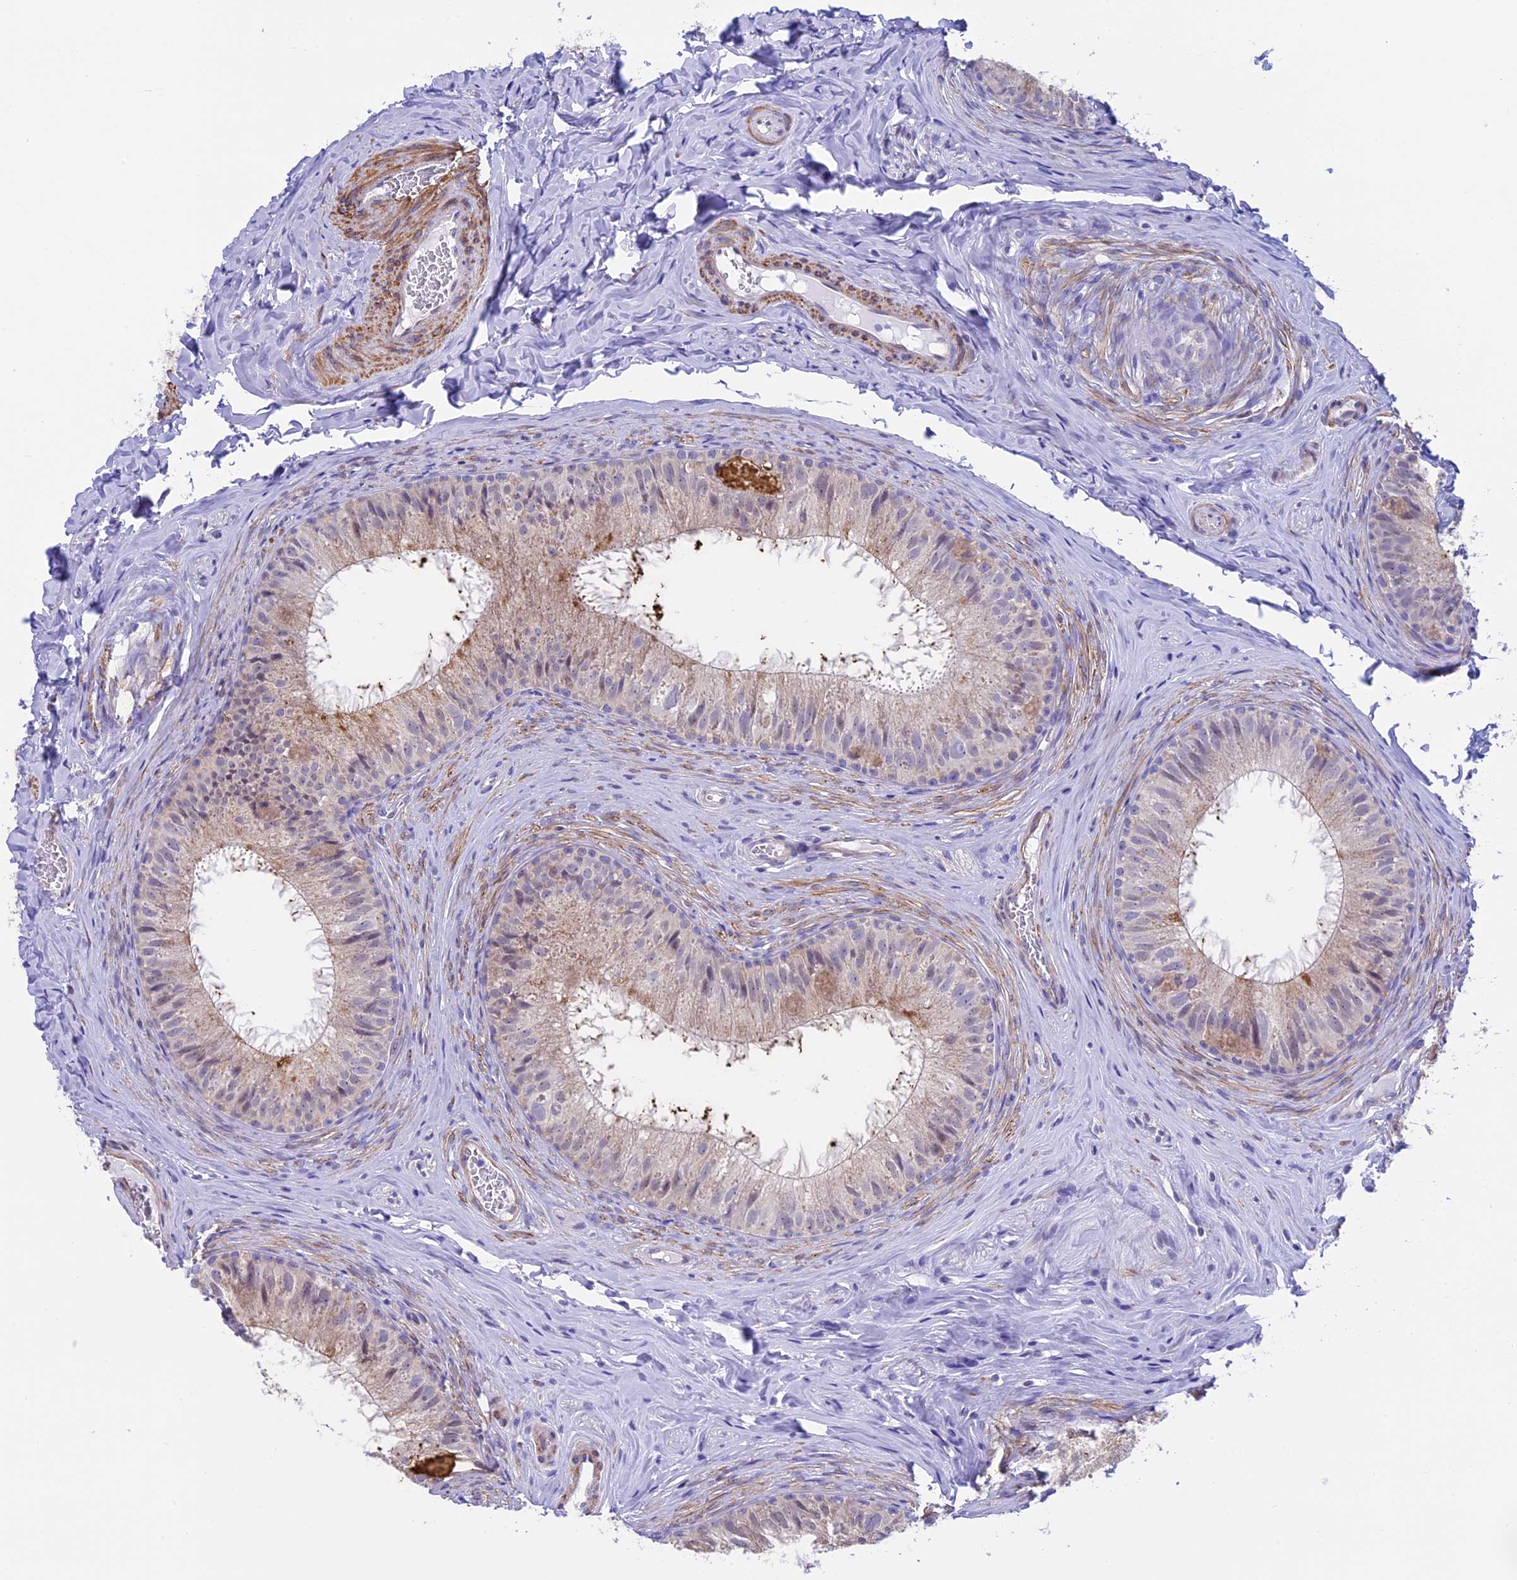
{"staining": {"intensity": "weak", "quantity": "25%-75%", "location": "cytoplasmic/membranous"}, "tissue": "epididymis", "cell_type": "Glandular cells", "image_type": "normal", "snomed": [{"axis": "morphology", "description": "Normal tissue, NOS"}, {"axis": "topography", "description": "Epididymis"}], "caption": "Human epididymis stained with a brown dye demonstrates weak cytoplasmic/membranous positive expression in approximately 25%-75% of glandular cells.", "gene": "IGSF6", "patient": {"sex": "male", "age": 34}}